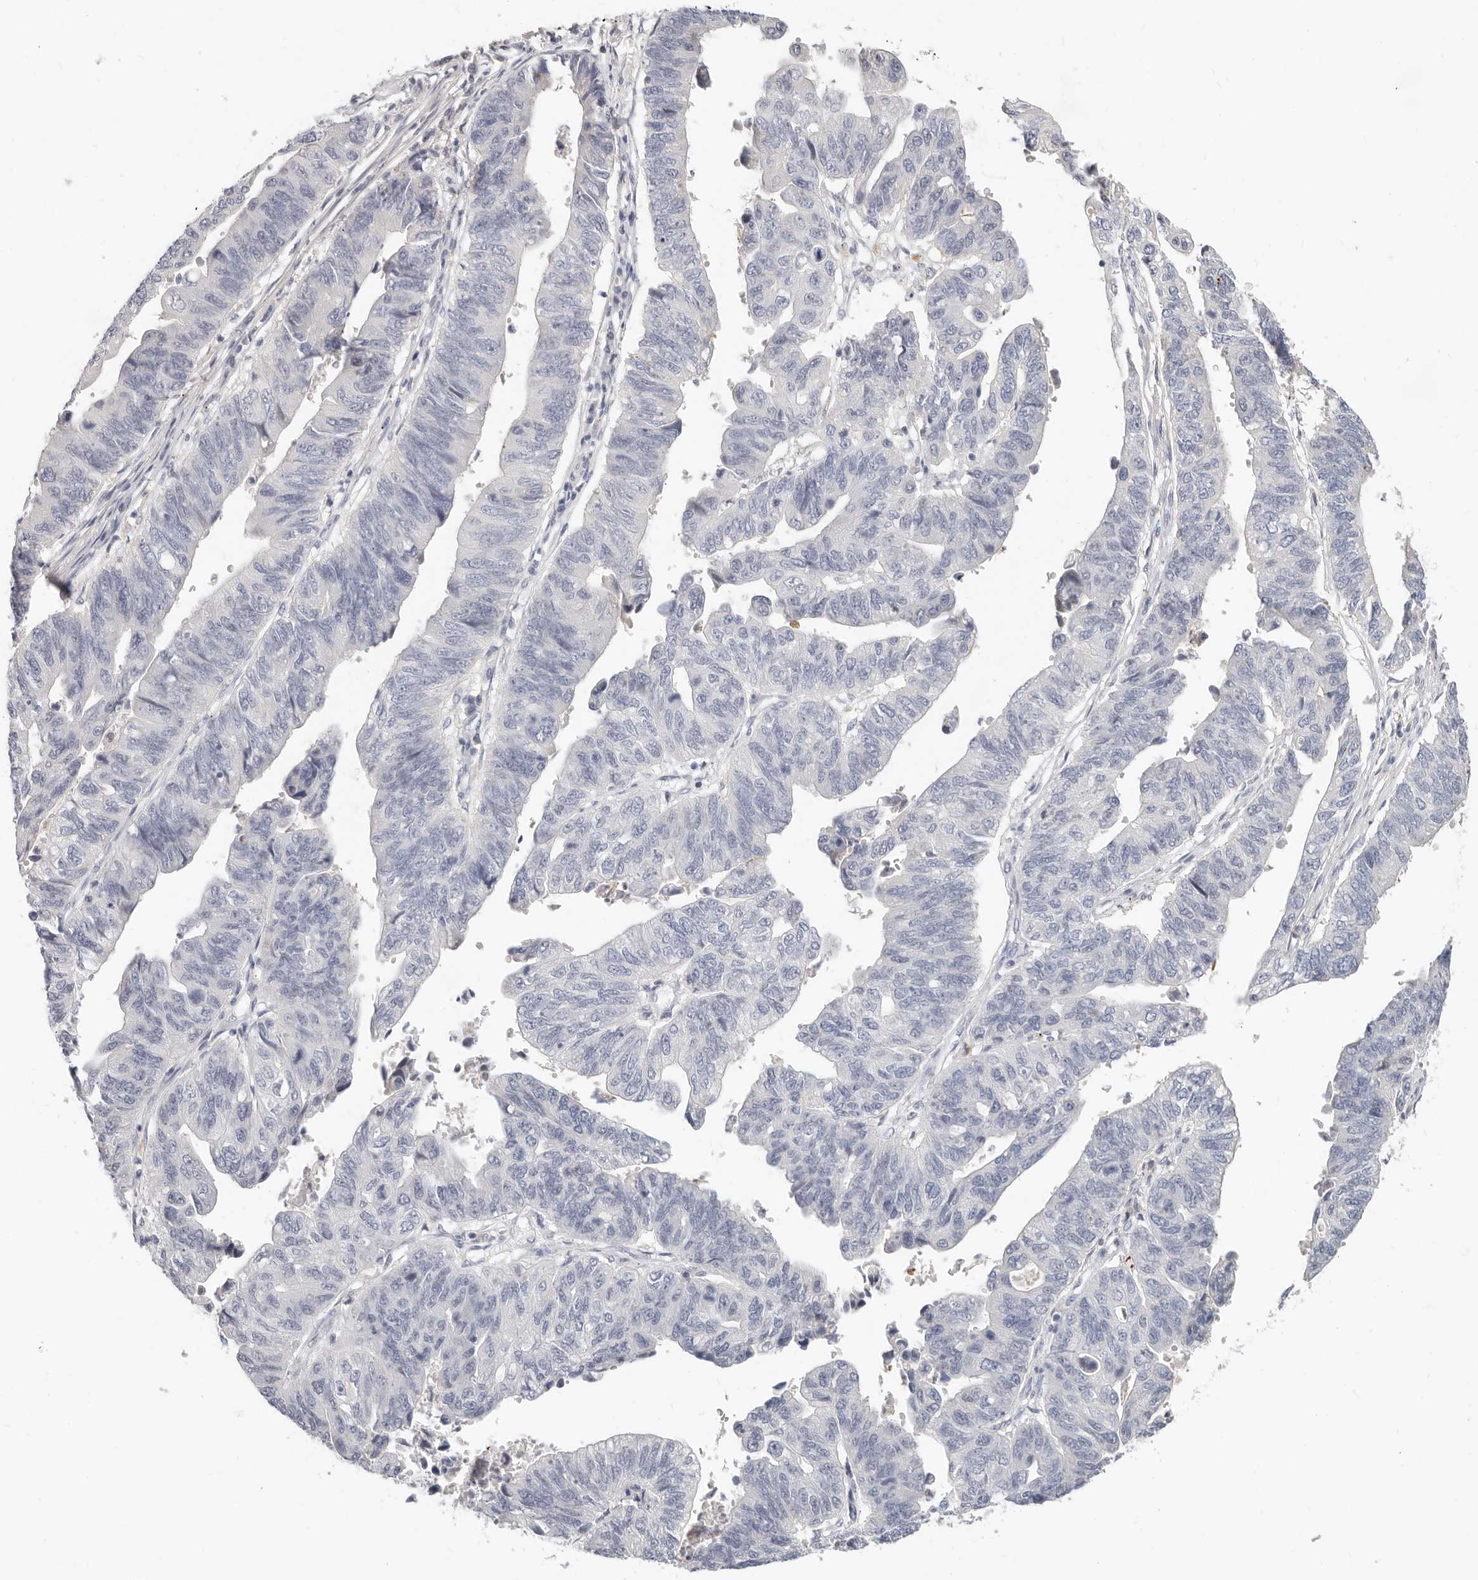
{"staining": {"intensity": "negative", "quantity": "none", "location": "none"}, "tissue": "stomach cancer", "cell_type": "Tumor cells", "image_type": "cancer", "snomed": [{"axis": "morphology", "description": "Adenocarcinoma, NOS"}, {"axis": "topography", "description": "Stomach"}], "caption": "Image shows no protein positivity in tumor cells of stomach adenocarcinoma tissue.", "gene": "ZRANB1", "patient": {"sex": "male", "age": 59}}